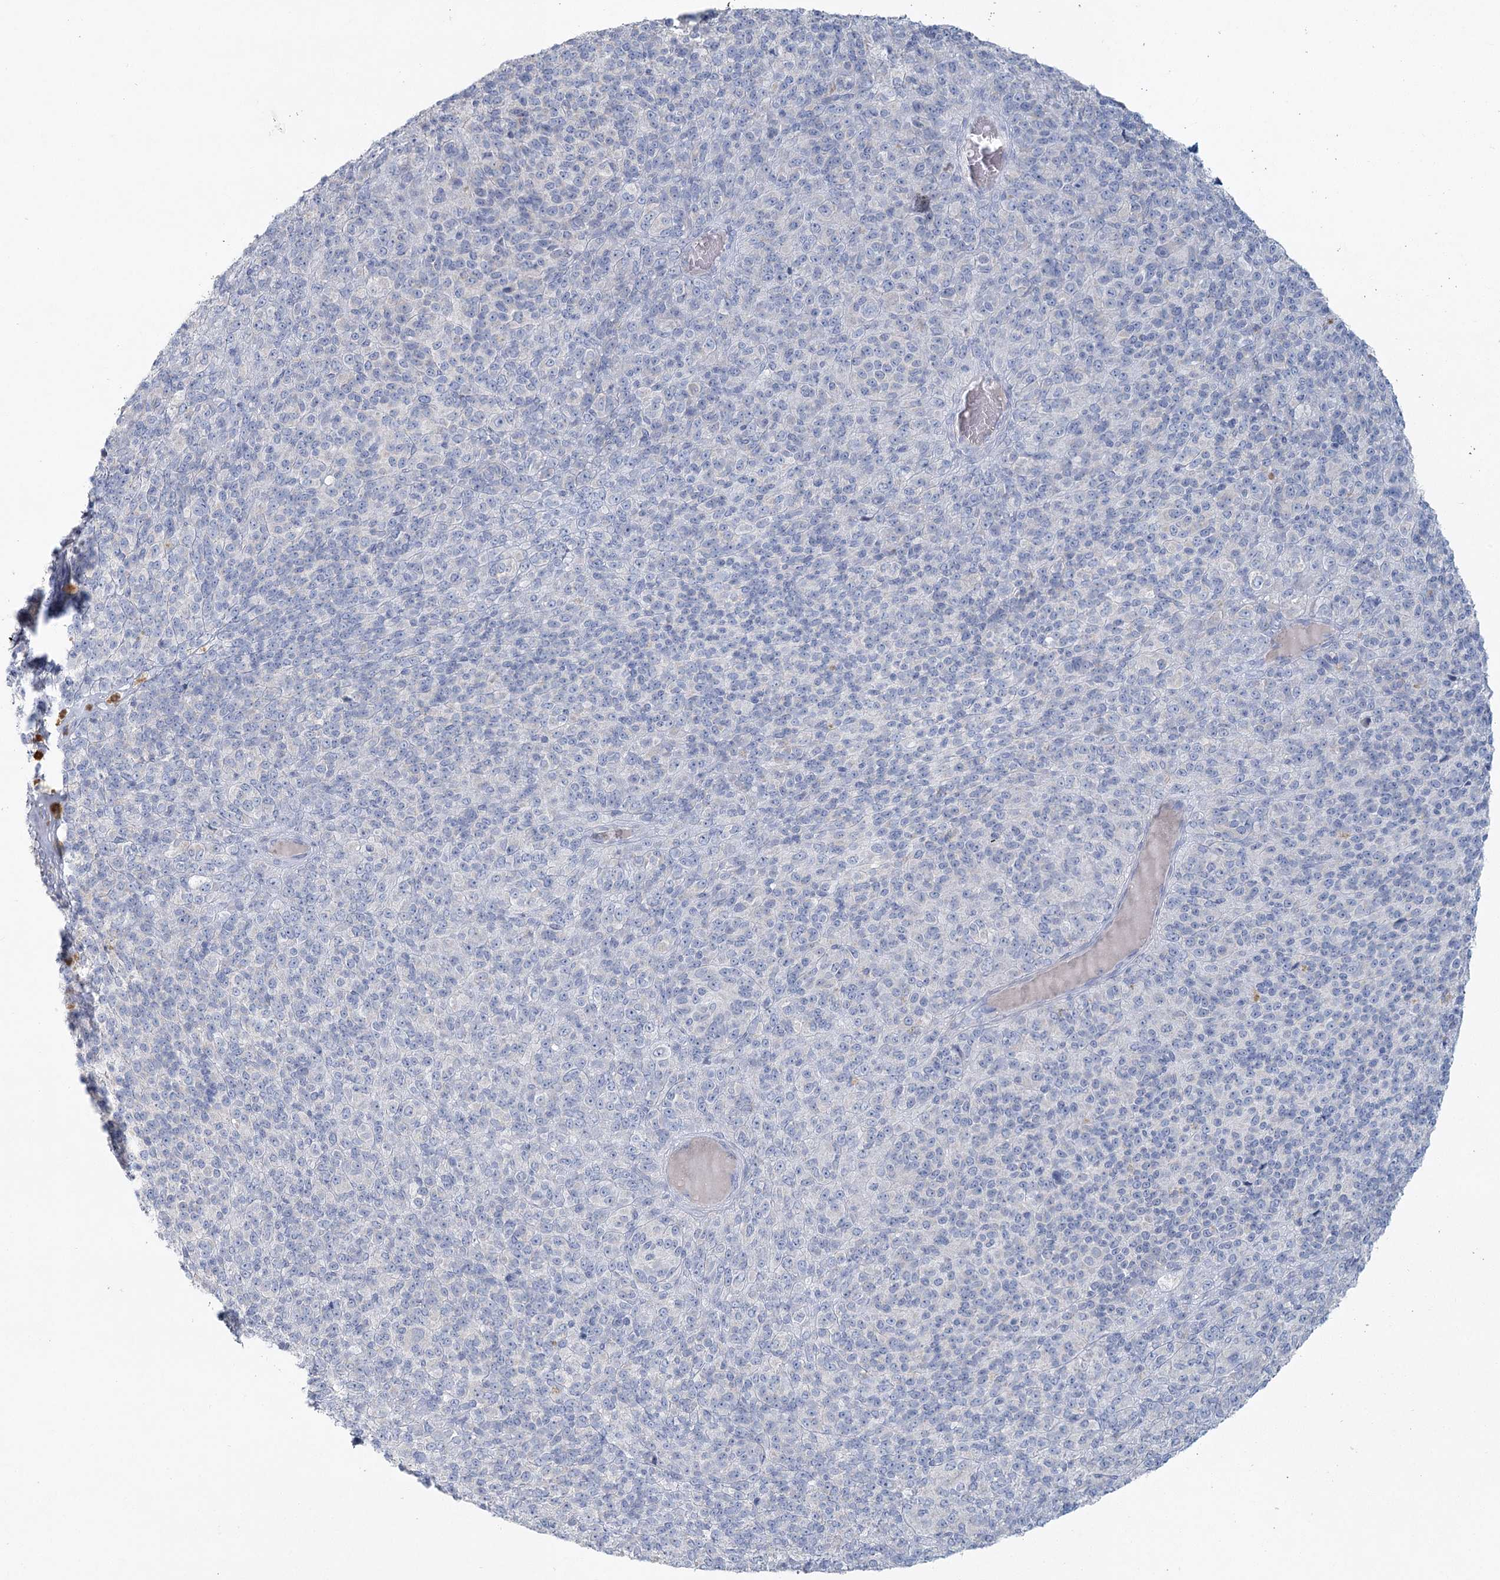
{"staining": {"intensity": "negative", "quantity": "none", "location": "none"}, "tissue": "melanoma", "cell_type": "Tumor cells", "image_type": "cancer", "snomed": [{"axis": "morphology", "description": "Malignant melanoma, Metastatic site"}, {"axis": "topography", "description": "Brain"}], "caption": "Immunohistochemistry (IHC) histopathology image of neoplastic tissue: melanoma stained with DAB (3,3'-diaminobenzidine) demonstrates no significant protein expression in tumor cells.", "gene": "LRP2BP", "patient": {"sex": "female", "age": 56}}